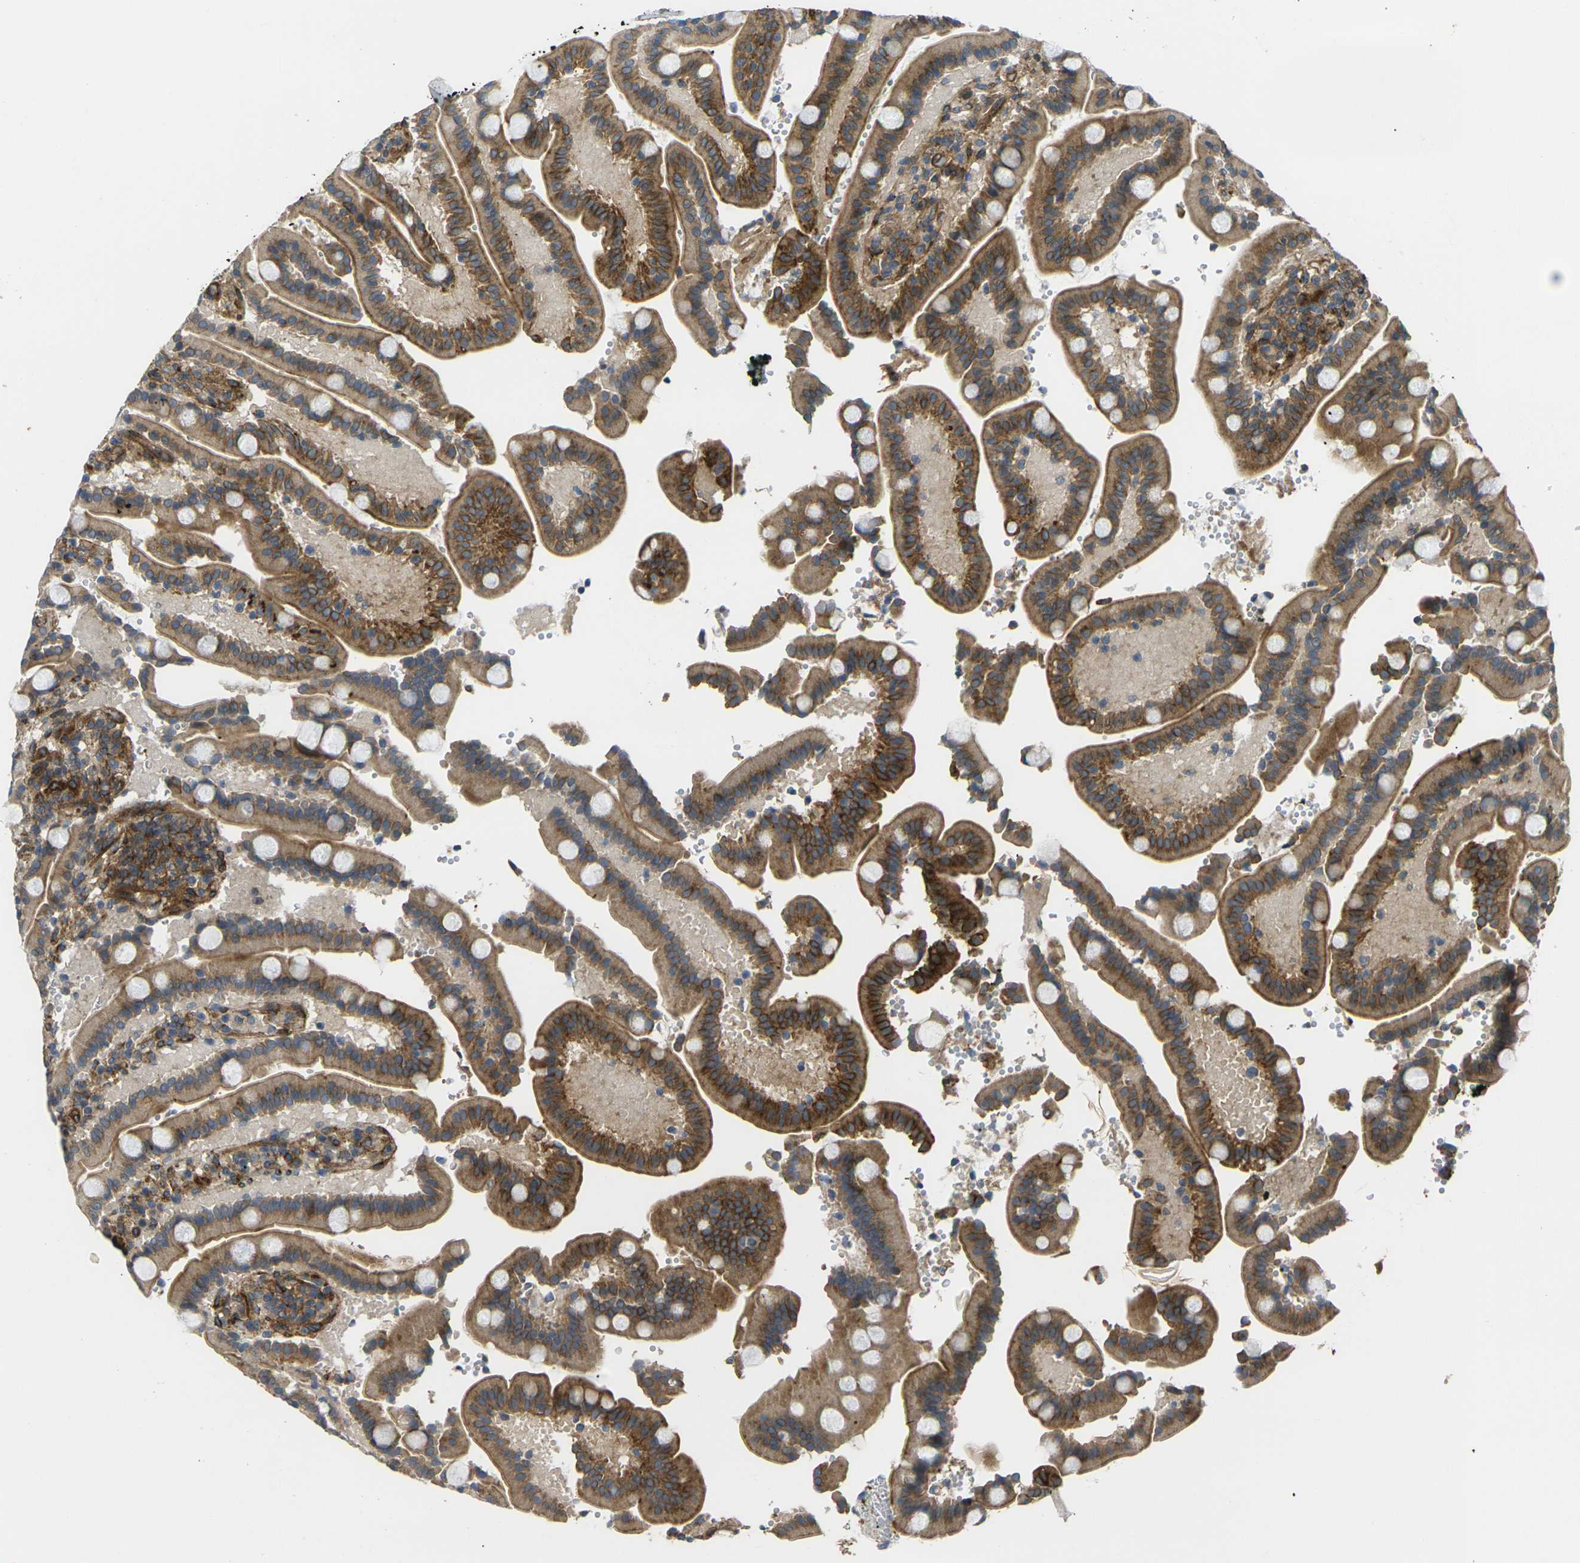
{"staining": {"intensity": "strong", "quantity": ">75%", "location": "cytoplasmic/membranous,nuclear"}, "tissue": "duodenum", "cell_type": "Glandular cells", "image_type": "normal", "snomed": [{"axis": "morphology", "description": "Normal tissue, NOS"}, {"axis": "topography", "description": "Small intestine, NOS"}], "caption": "Immunohistochemical staining of benign duodenum displays high levels of strong cytoplasmic/membranous,nuclear positivity in approximately >75% of glandular cells.", "gene": "ECE1", "patient": {"sex": "female", "age": 71}}